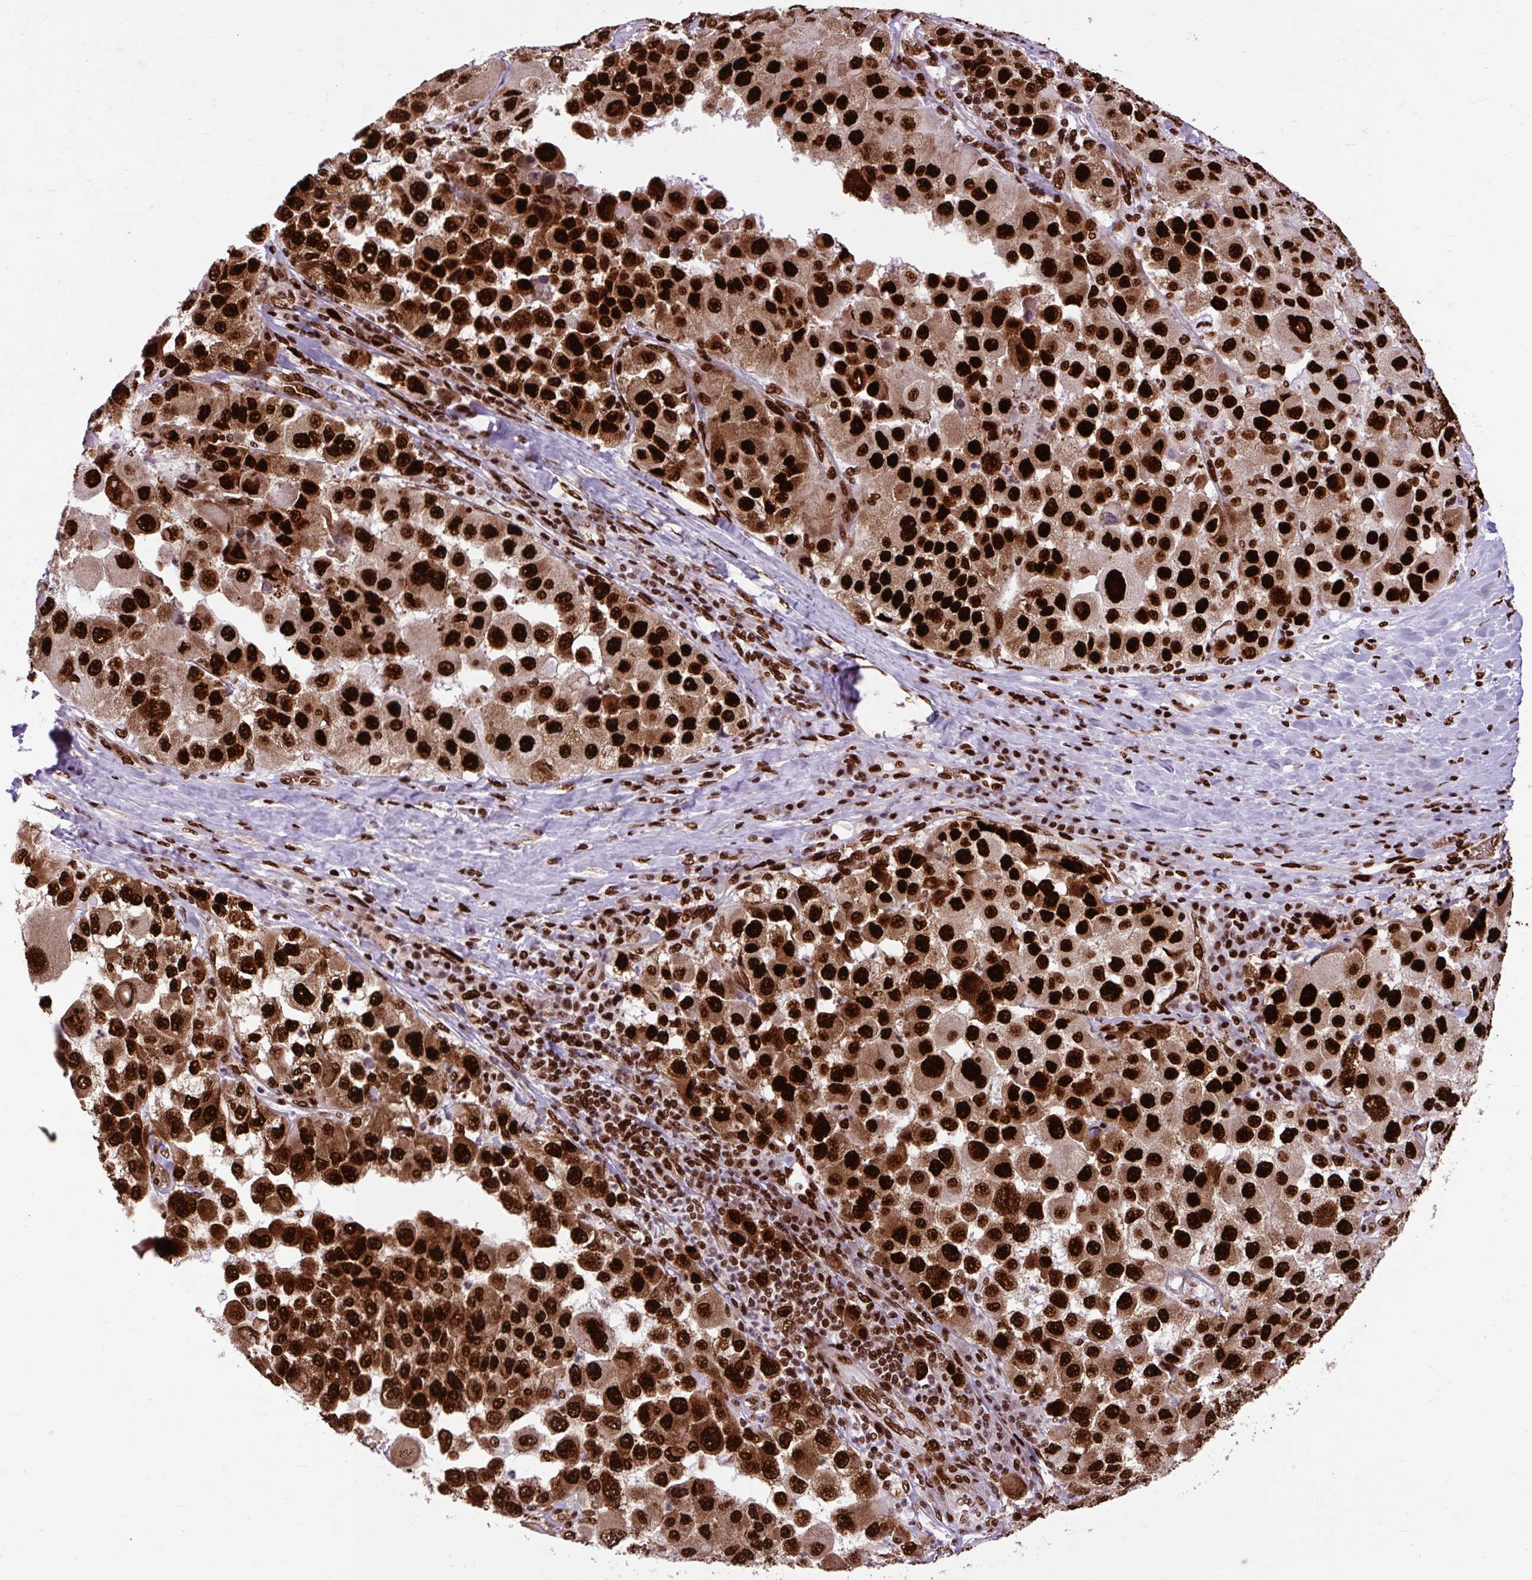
{"staining": {"intensity": "strong", "quantity": ">75%", "location": "nuclear"}, "tissue": "melanoma", "cell_type": "Tumor cells", "image_type": "cancer", "snomed": [{"axis": "morphology", "description": "Malignant melanoma, Metastatic site"}, {"axis": "topography", "description": "Lymph node"}], "caption": "This histopathology image exhibits malignant melanoma (metastatic site) stained with IHC to label a protein in brown. The nuclear of tumor cells show strong positivity for the protein. Nuclei are counter-stained blue.", "gene": "FUS", "patient": {"sex": "male", "age": 62}}